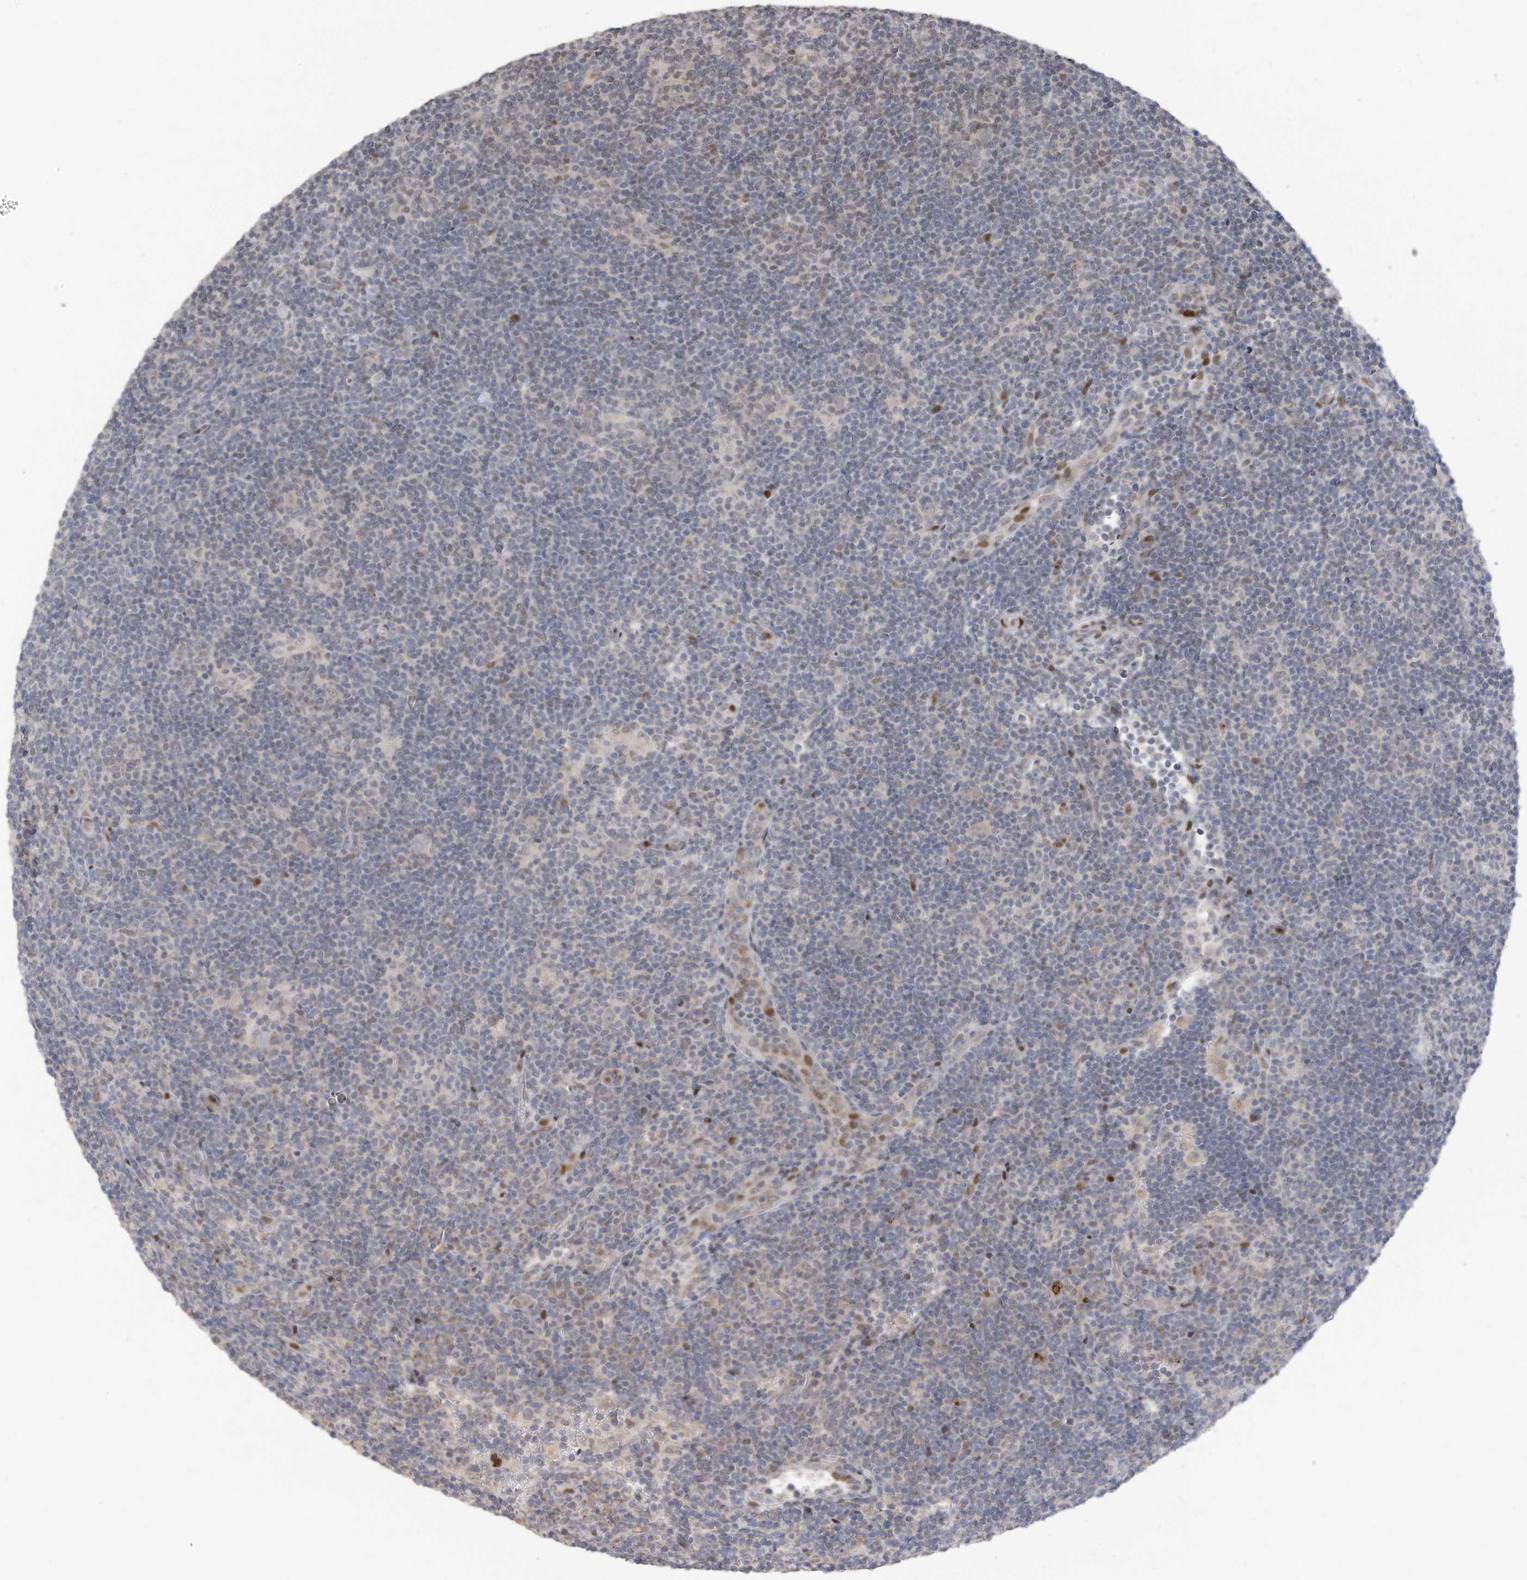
{"staining": {"intensity": "negative", "quantity": "none", "location": "none"}, "tissue": "lymphoma", "cell_type": "Tumor cells", "image_type": "cancer", "snomed": [{"axis": "morphology", "description": "Hodgkin's disease, NOS"}, {"axis": "topography", "description": "Lymph node"}], "caption": "Lymphoma stained for a protein using IHC exhibits no positivity tumor cells.", "gene": "RABL3", "patient": {"sex": "female", "age": 57}}